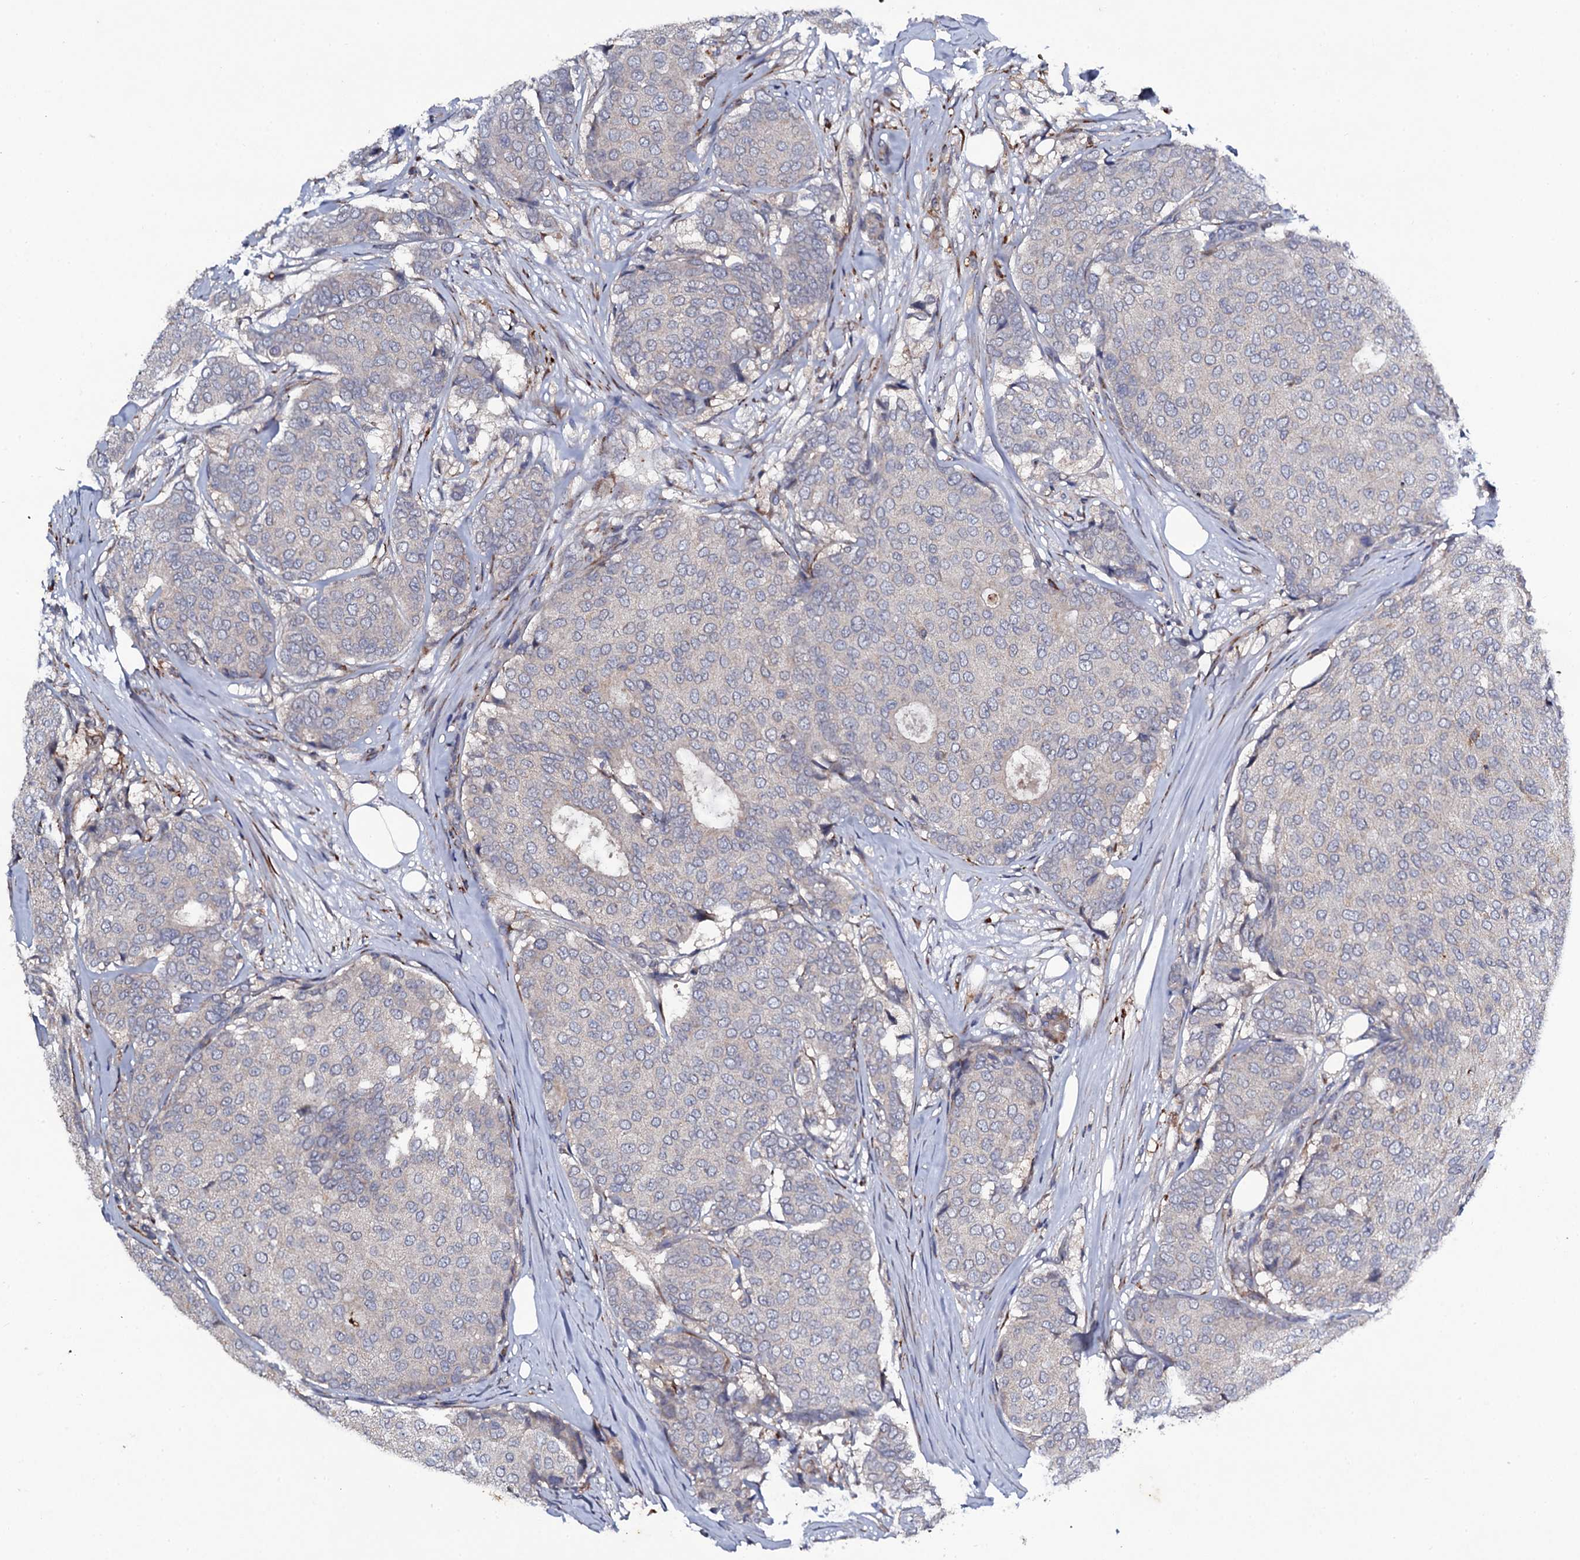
{"staining": {"intensity": "negative", "quantity": "none", "location": "none"}, "tissue": "breast cancer", "cell_type": "Tumor cells", "image_type": "cancer", "snomed": [{"axis": "morphology", "description": "Duct carcinoma"}, {"axis": "topography", "description": "Breast"}], "caption": "High magnification brightfield microscopy of breast cancer stained with DAB (3,3'-diaminobenzidine) (brown) and counterstained with hematoxylin (blue): tumor cells show no significant expression.", "gene": "LRRC28", "patient": {"sex": "female", "age": 75}}